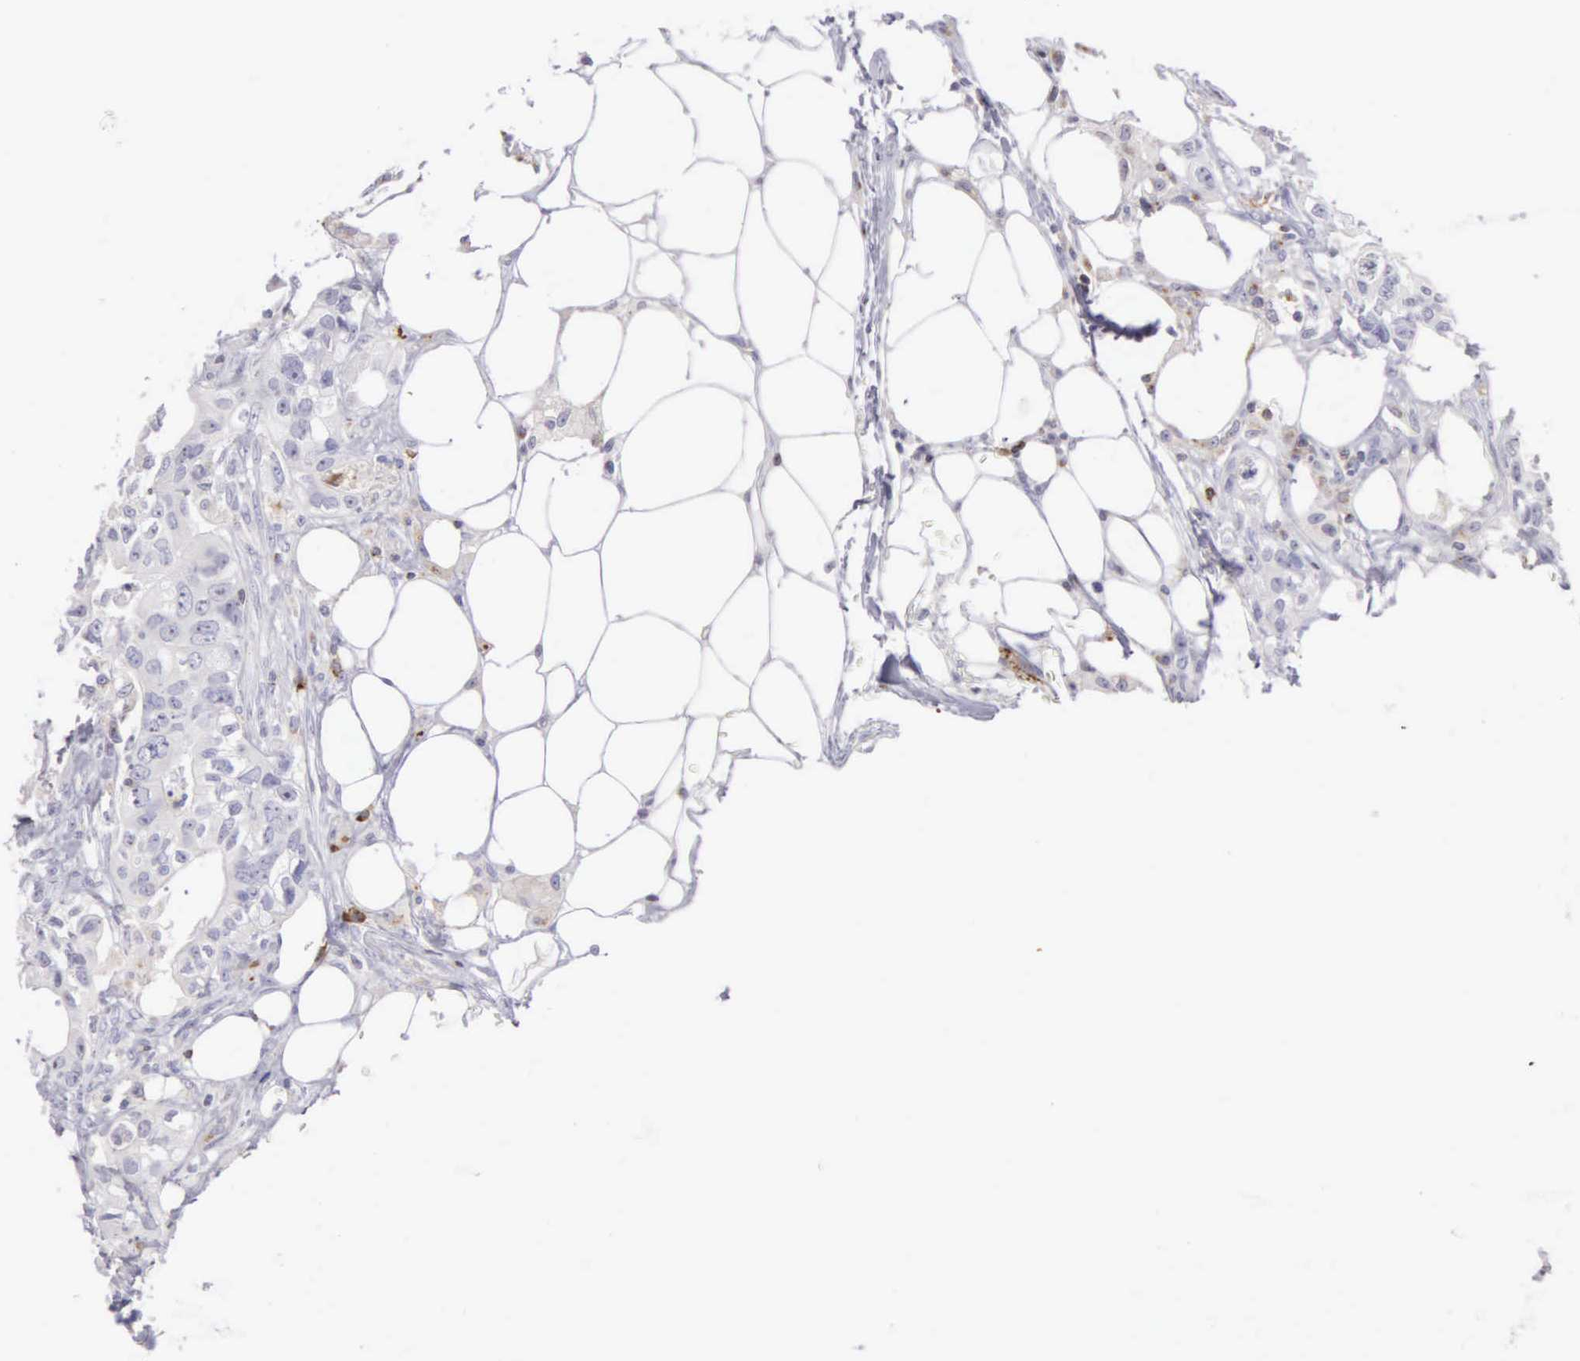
{"staining": {"intensity": "negative", "quantity": "none", "location": "none"}, "tissue": "colorectal cancer", "cell_type": "Tumor cells", "image_type": "cancer", "snomed": [{"axis": "morphology", "description": "Adenocarcinoma, NOS"}, {"axis": "topography", "description": "Rectum"}], "caption": "IHC of adenocarcinoma (colorectal) exhibits no expression in tumor cells.", "gene": "SRGN", "patient": {"sex": "female", "age": 57}}